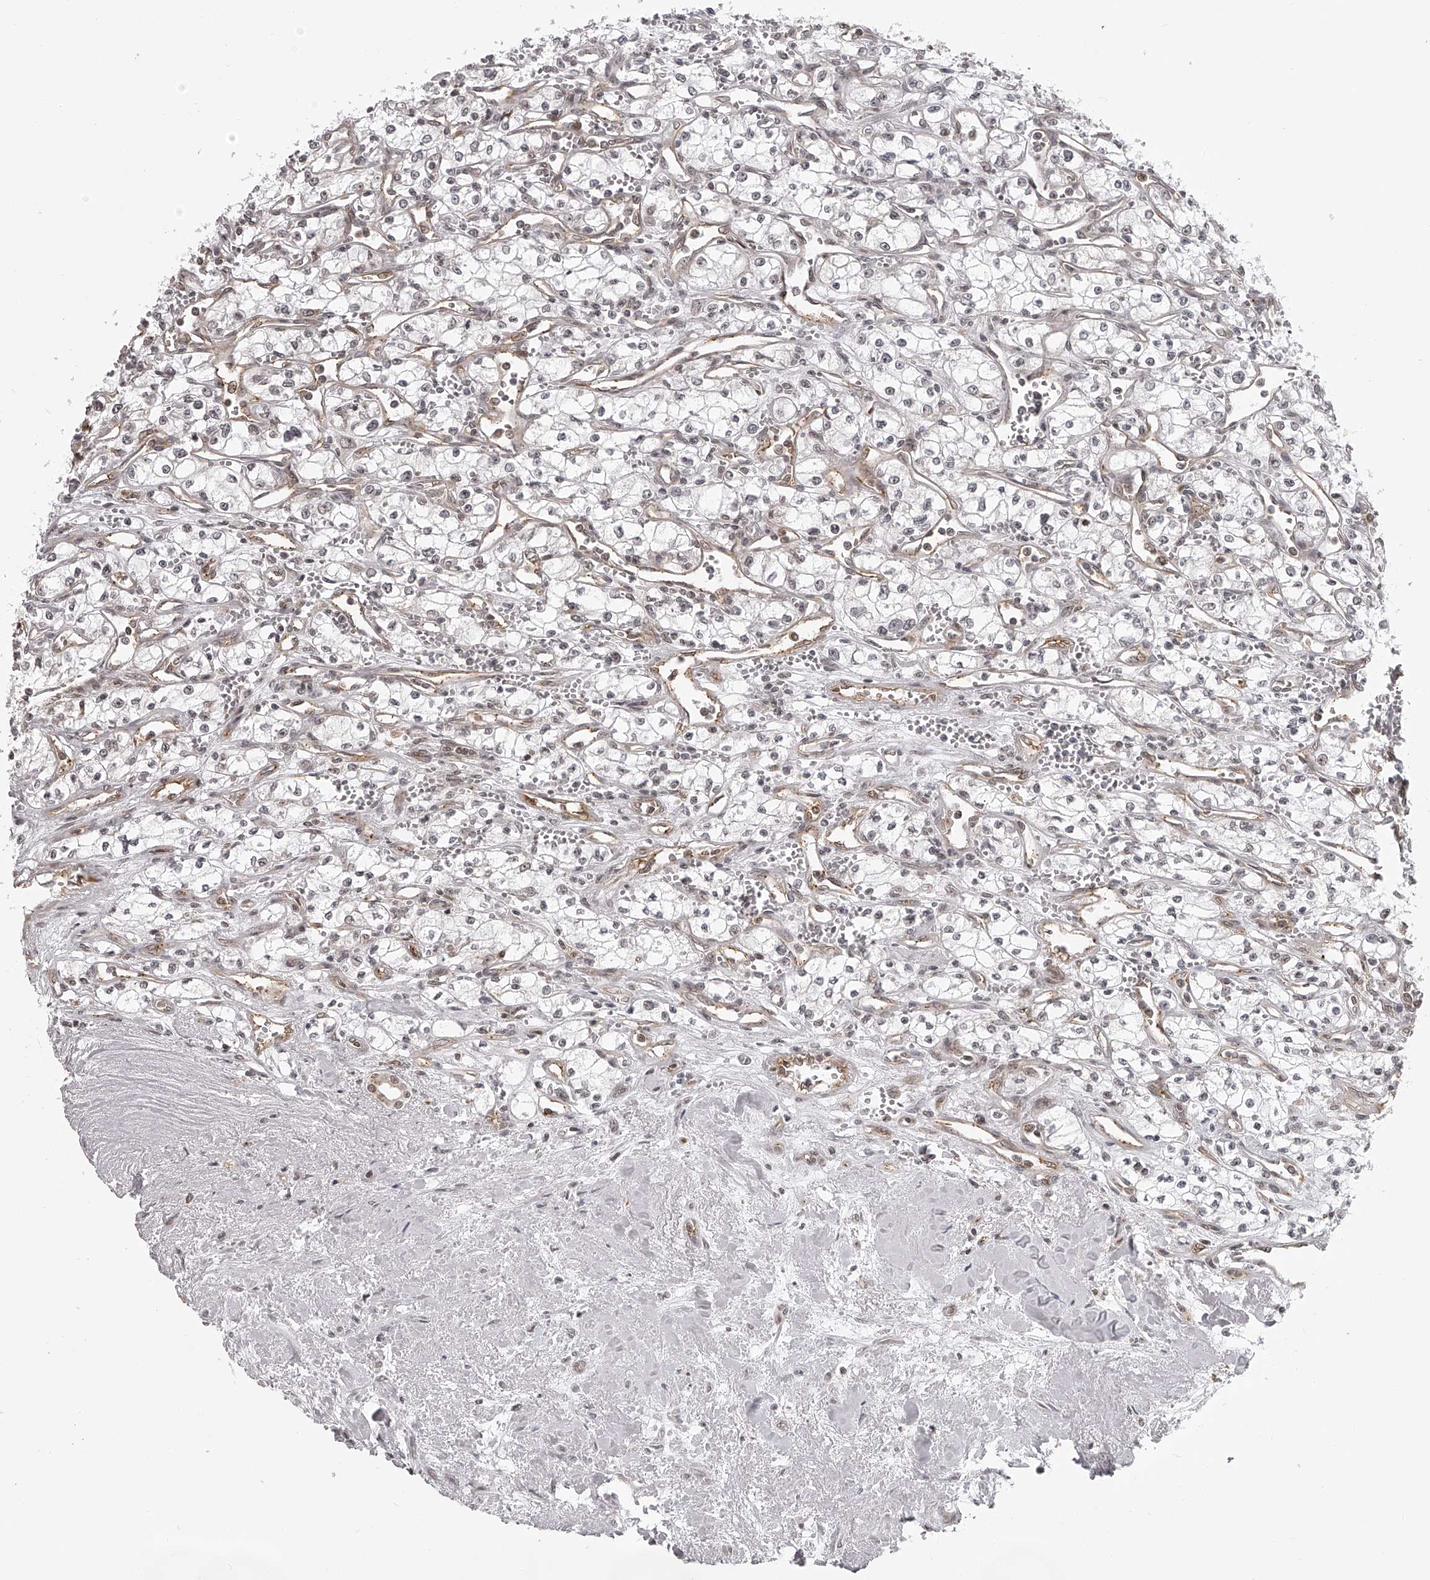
{"staining": {"intensity": "negative", "quantity": "none", "location": "none"}, "tissue": "renal cancer", "cell_type": "Tumor cells", "image_type": "cancer", "snomed": [{"axis": "morphology", "description": "Adenocarcinoma, NOS"}, {"axis": "topography", "description": "Kidney"}], "caption": "This is an immunohistochemistry (IHC) photomicrograph of human renal adenocarcinoma. There is no expression in tumor cells.", "gene": "ODF2L", "patient": {"sex": "male", "age": 59}}